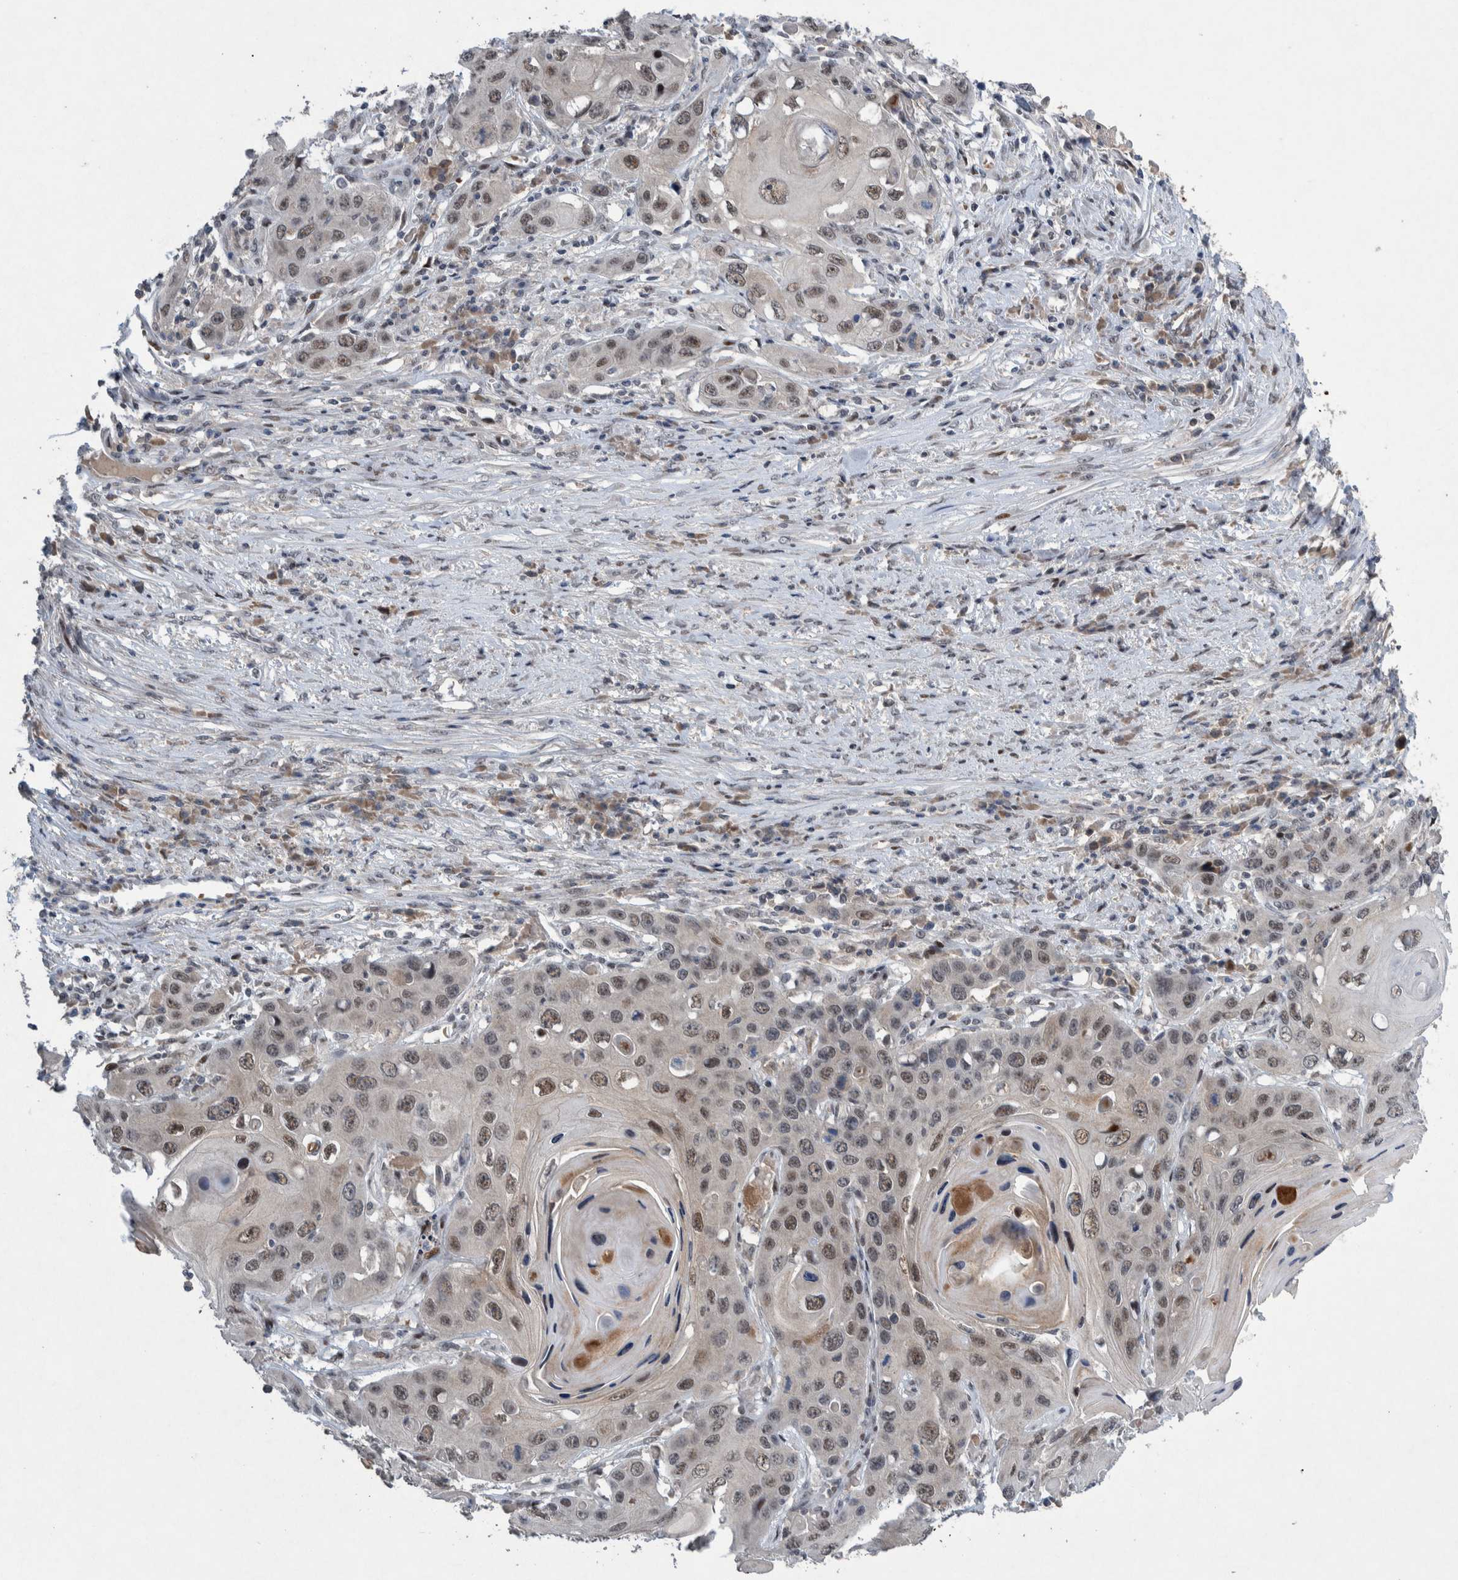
{"staining": {"intensity": "weak", "quantity": ">75%", "location": "cytoplasmic/membranous,nuclear"}, "tissue": "skin cancer", "cell_type": "Tumor cells", "image_type": "cancer", "snomed": [{"axis": "morphology", "description": "Squamous cell carcinoma, NOS"}, {"axis": "topography", "description": "Skin"}], "caption": "Weak cytoplasmic/membranous and nuclear staining for a protein is appreciated in about >75% of tumor cells of skin cancer using immunohistochemistry.", "gene": "ESRP1", "patient": {"sex": "male", "age": 55}}